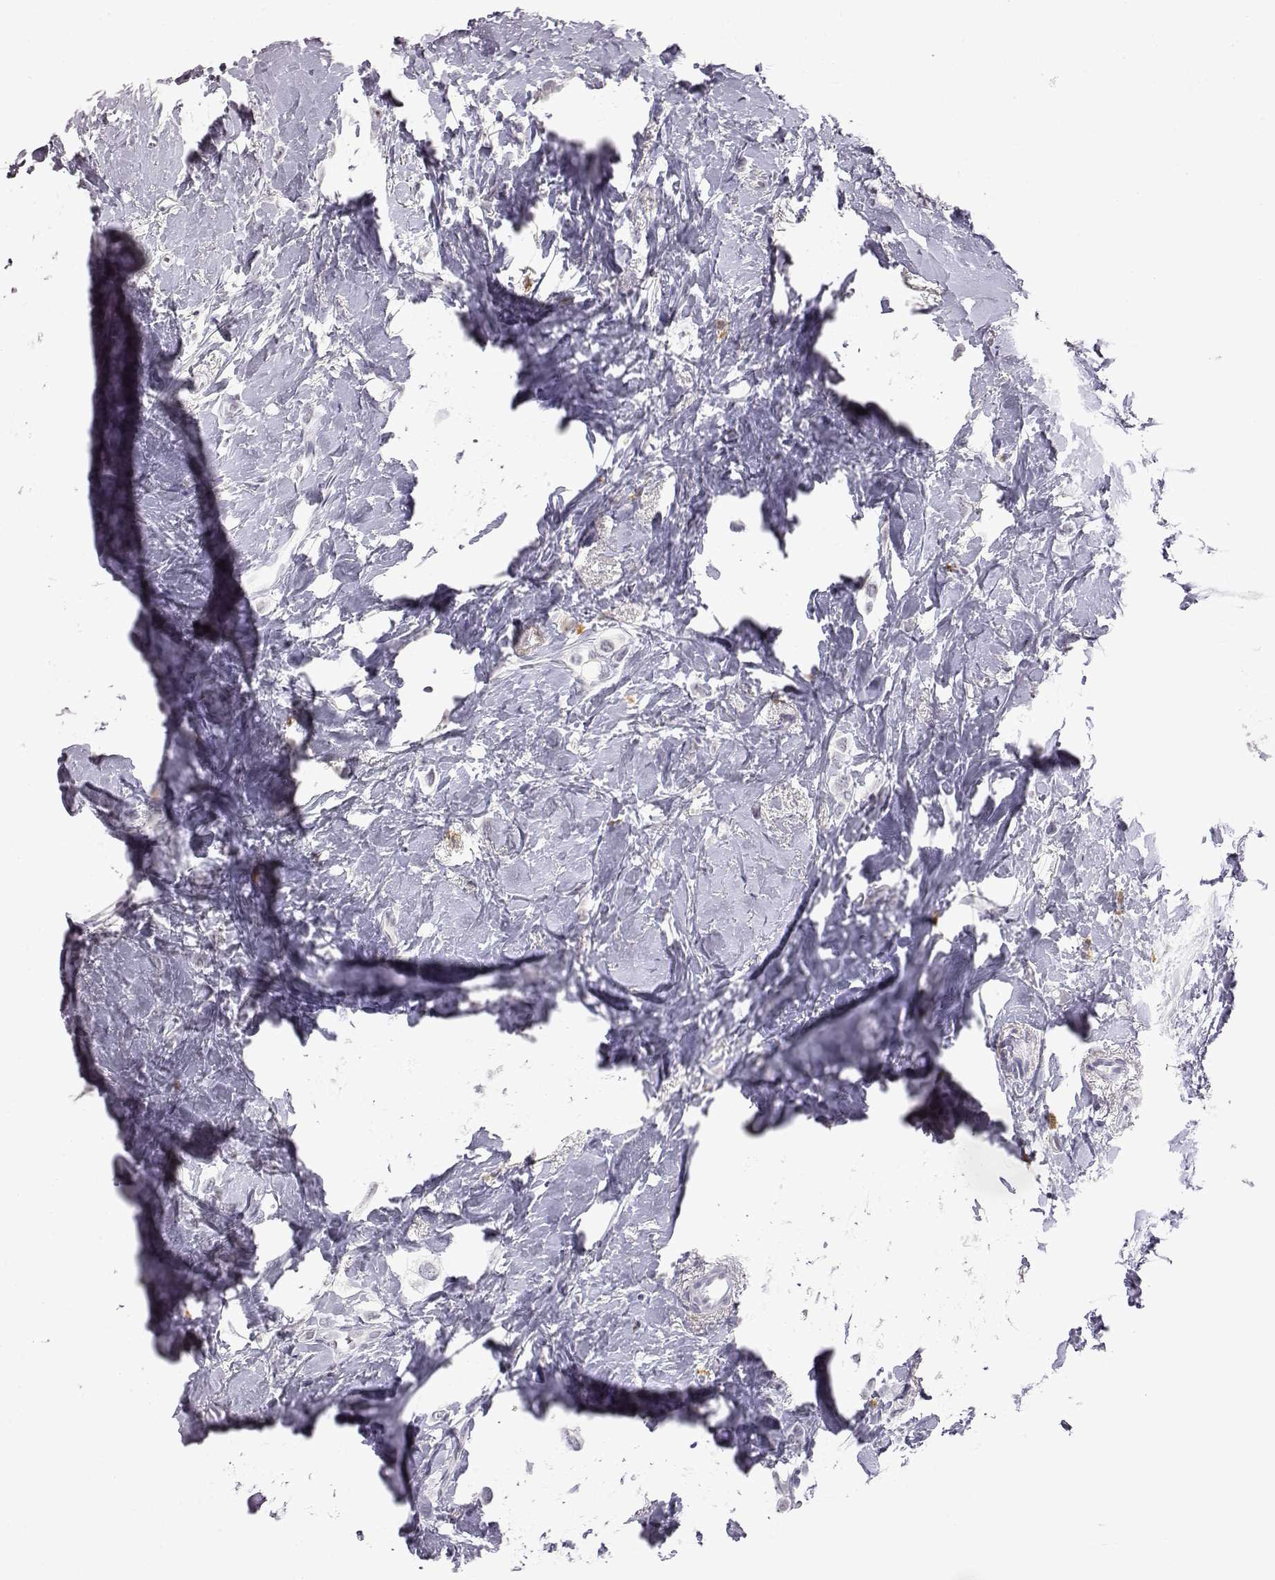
{"staining": {"intensity": "negative", "quantity": "none", "location": "none"}, "tissue": "breast cancer", "cell_type": "Tumor cells", "image_type": "cancer", "snomed": [{"axis": "morphology", "description": "Lobular carcinoma"}, {"axis": "topography", "description": "Breast"}], "caption": "Breast lobular carcinoma was stained to show a protein in brown. There is no significant positivity in tumor cells.", "gene": "VGF", "patient": {"sex": "female", "age": 66}}